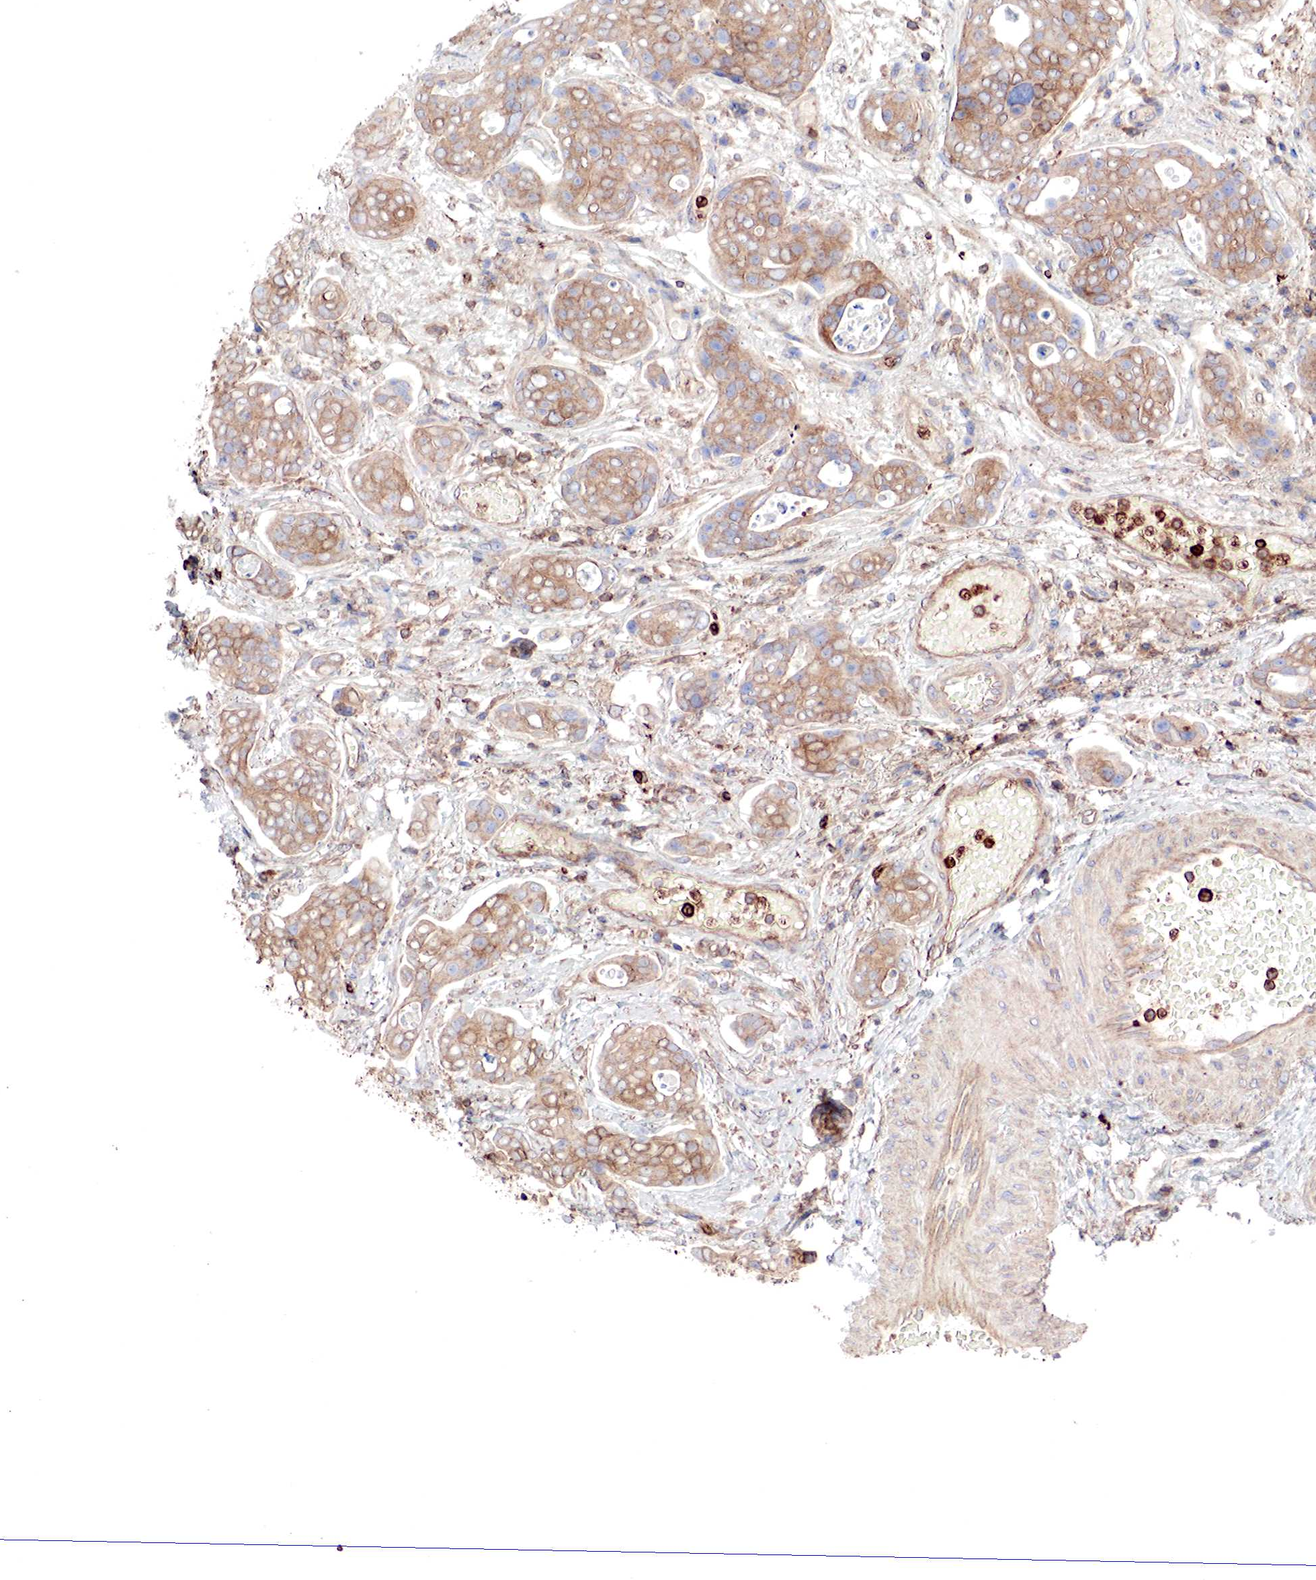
{"staining": {"intensity": "moderate", "quantity": ">75%", "location": "cytoplasmic/membranous"}, "tissue": "urothelial cancer", "cell_type": "Tumor cells", "image_type": "cancer", "snomed": [{"axis": "morphology", "description": "Urothelial carcinoma, High grade"}, {"axis": "topography", "description": "Urinary bladder"}], "caption": "IHC of urothelial carcinoma (high-grade) shows medium levels of moderate cytoplasmic/membranous positivity in about >75% of tumor cells.", "gene": "G6PD", "patient": {"sex": "male", "age": 78}}